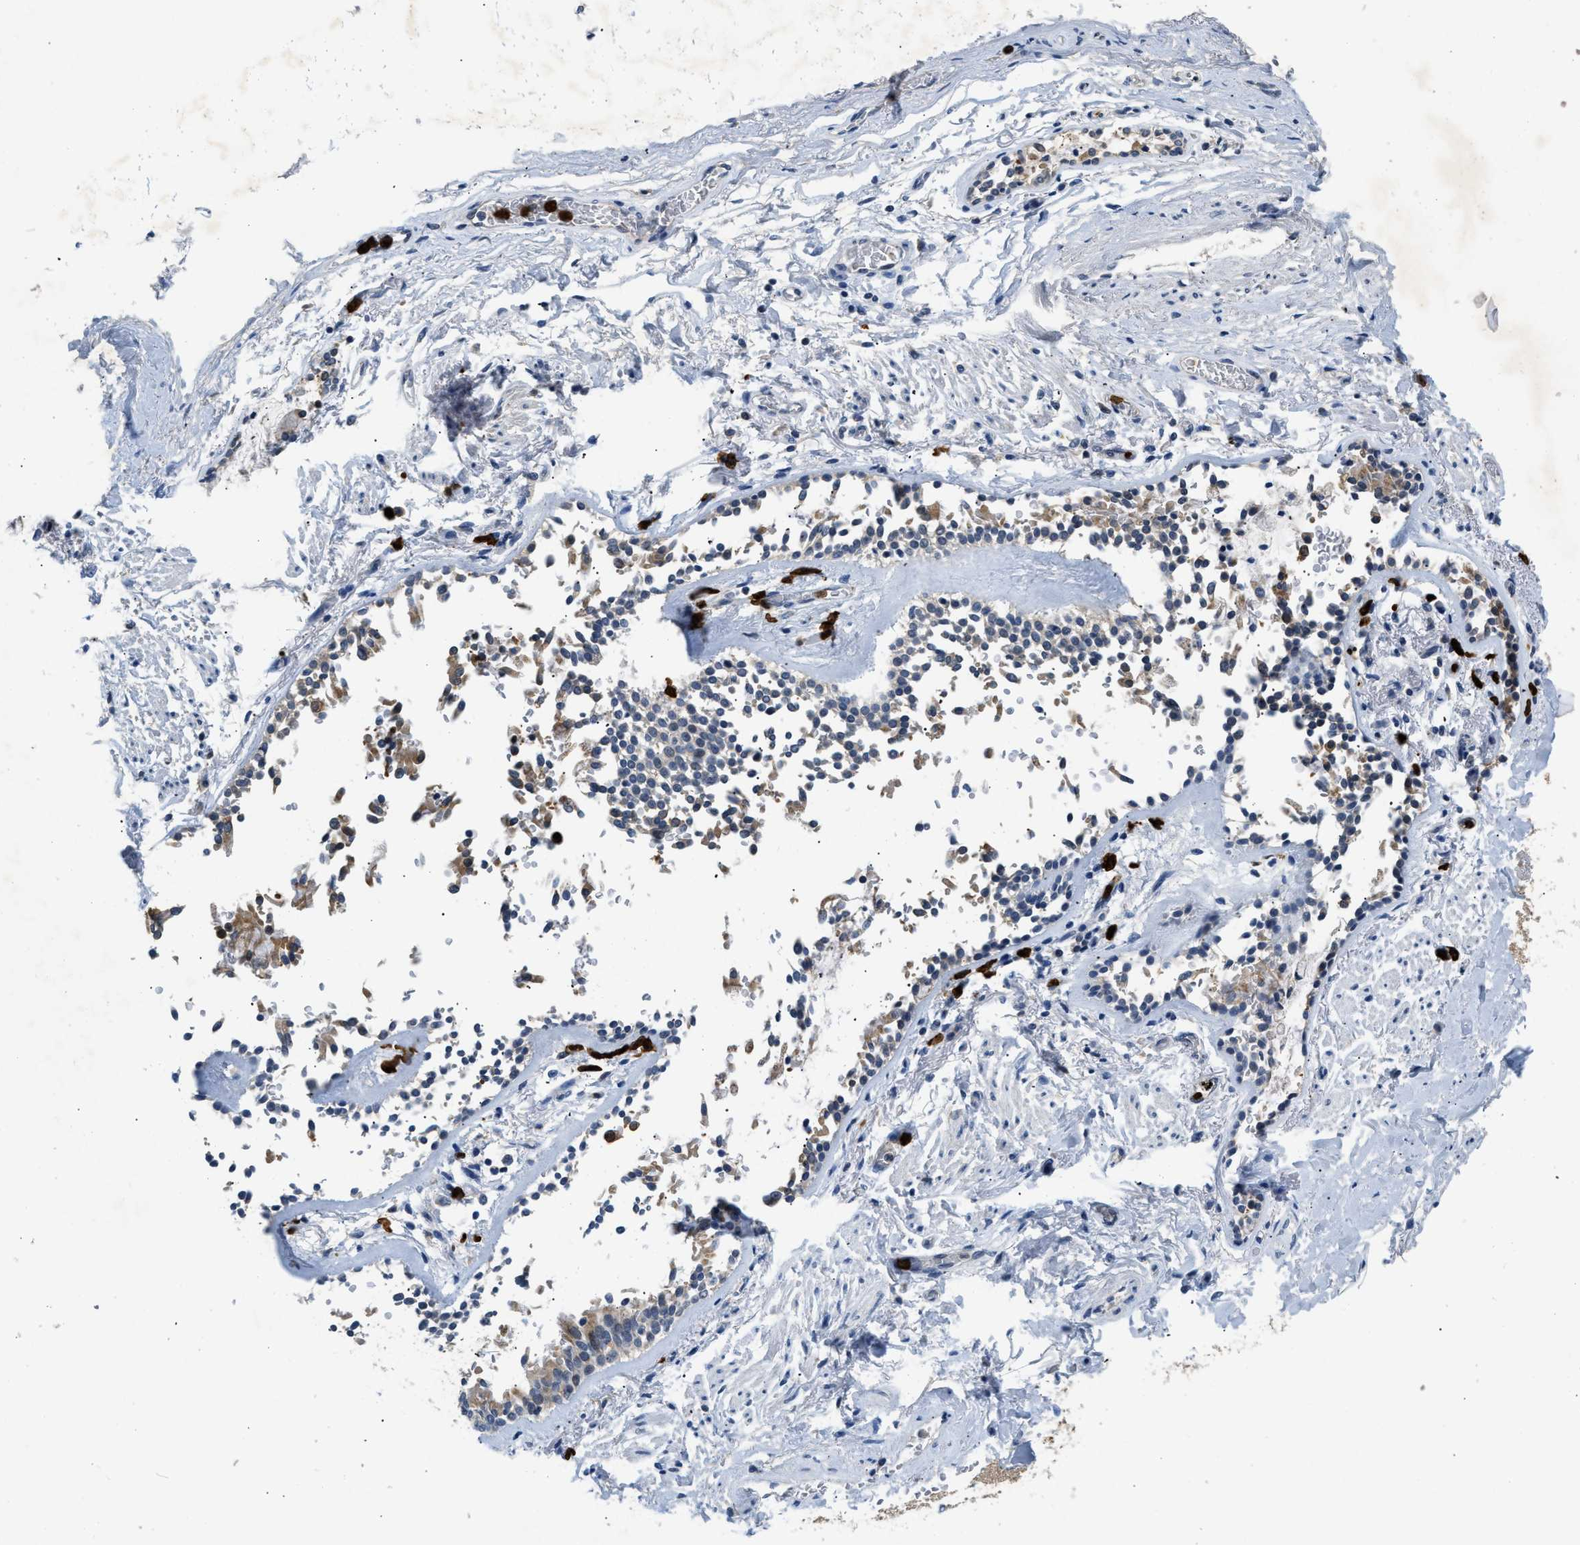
{"staining": {"intensity": "negative", "quantity": "none", "location": "none"}, "tissue": "adipose tissue", "cell_type": "Adipocytes", "image_type": "normal", "snomed": [{"axis": "morphology", "description": "Normal tissue, NOS"}, {"axis": "topography", "description": "Cartilage tissue"}, {"axis": "topography", "description": "Lung"}], "caption": "This image is of unremarkable adipose tissue stained with immunohistochemistry to label a protein in brown with the nuclei are counter-stained blue. There is no staining in adipocytes.", "gene": "TOMM34", "patient": {"sex": "female", "age": 77}}